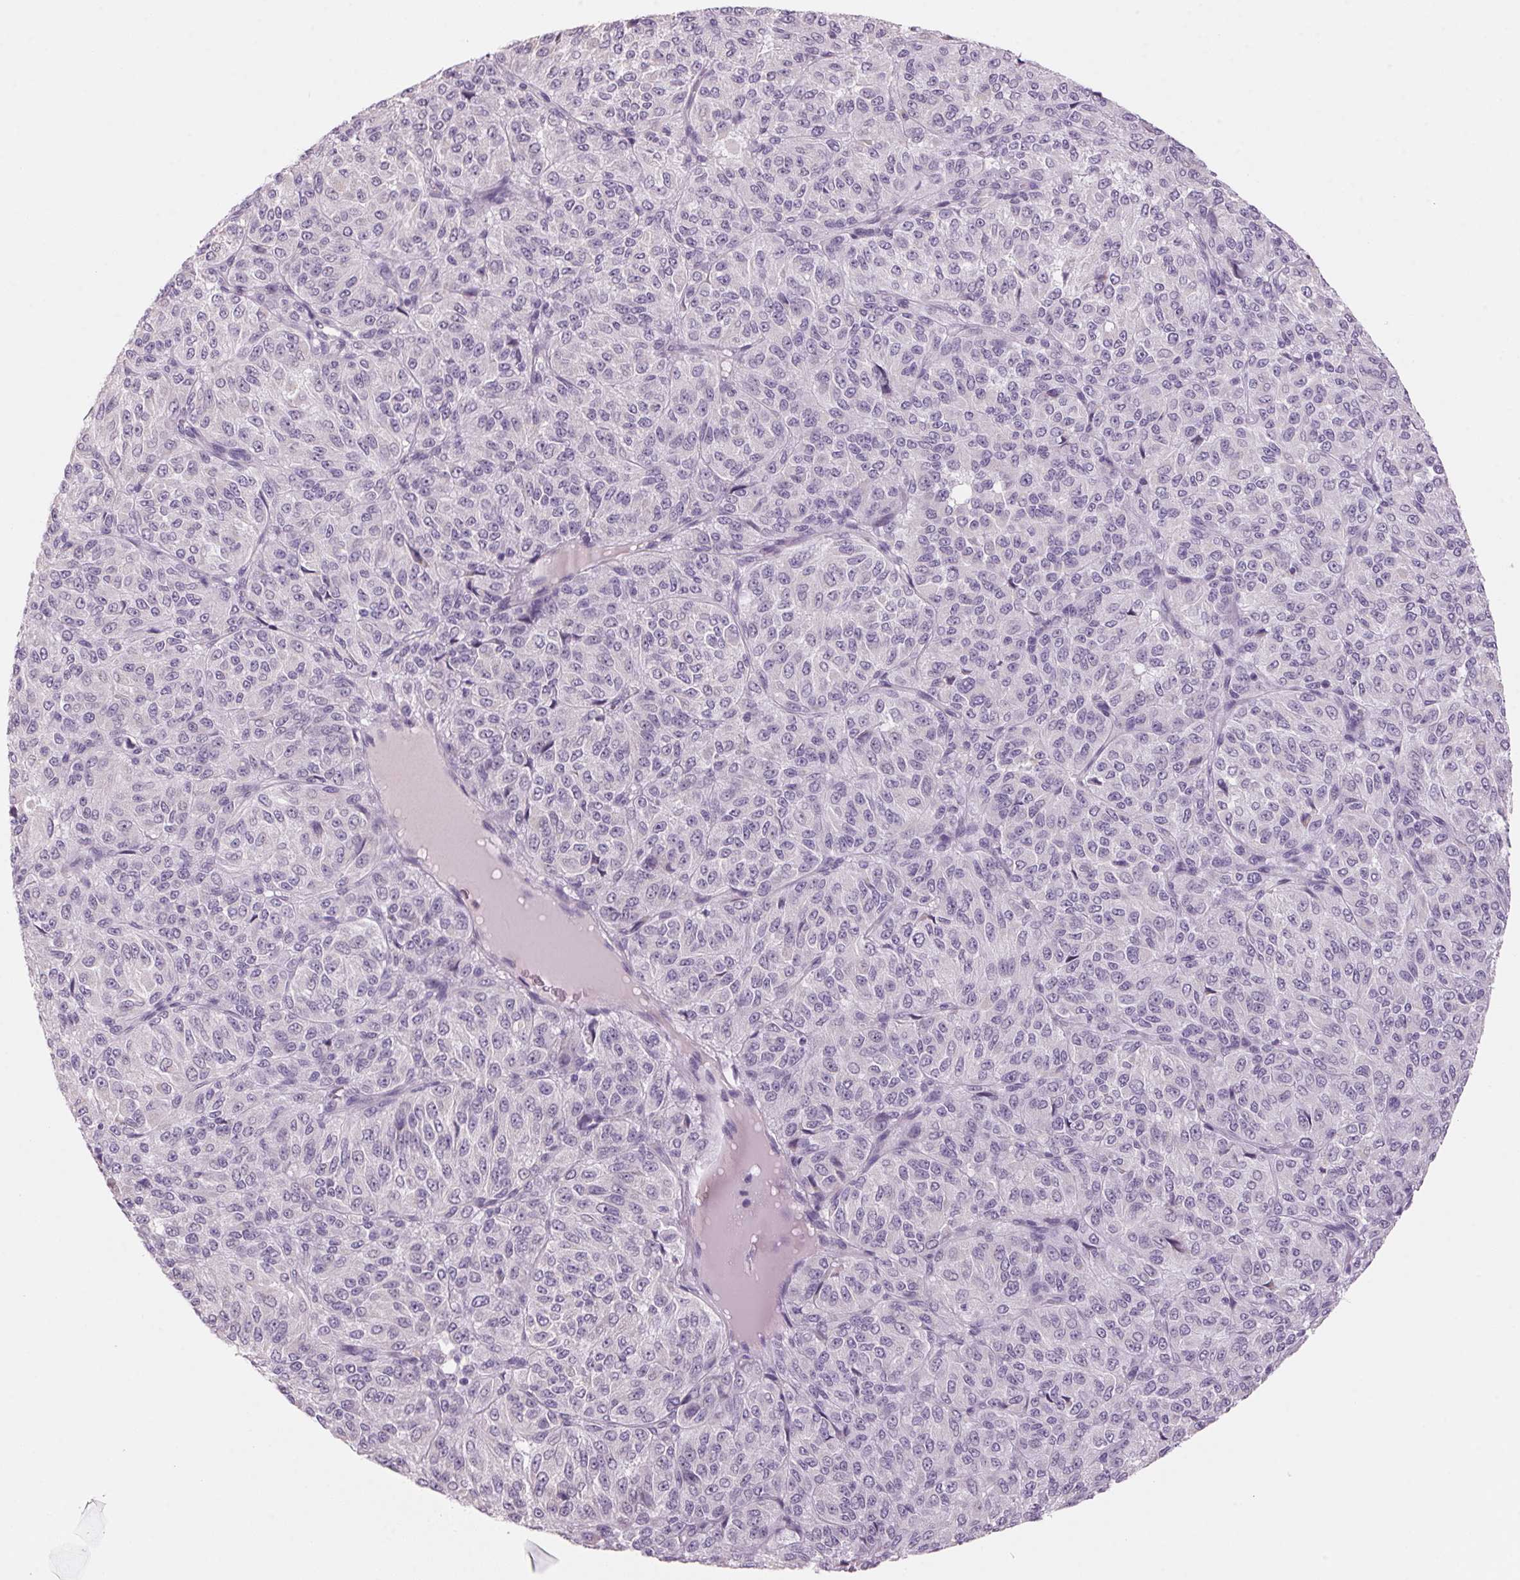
{"staining": {"intensity": "negative", "quantity": "none", "location": "none"}, "tissue": "melanoma", "cell_type": "Tumor cells", "image_type": "cancer", "snomed": [{"axis": "morphology", "description": "Malignant melanoma, Metastatic site"}, {"axis": "topography", "description": "Brain"}], "caption": "Melanoma was stained to show a protein in brown. There is no significant expression in tumor cells.", "gene": "ADAM20", "patient": {"sex": "female", "age": 56}}